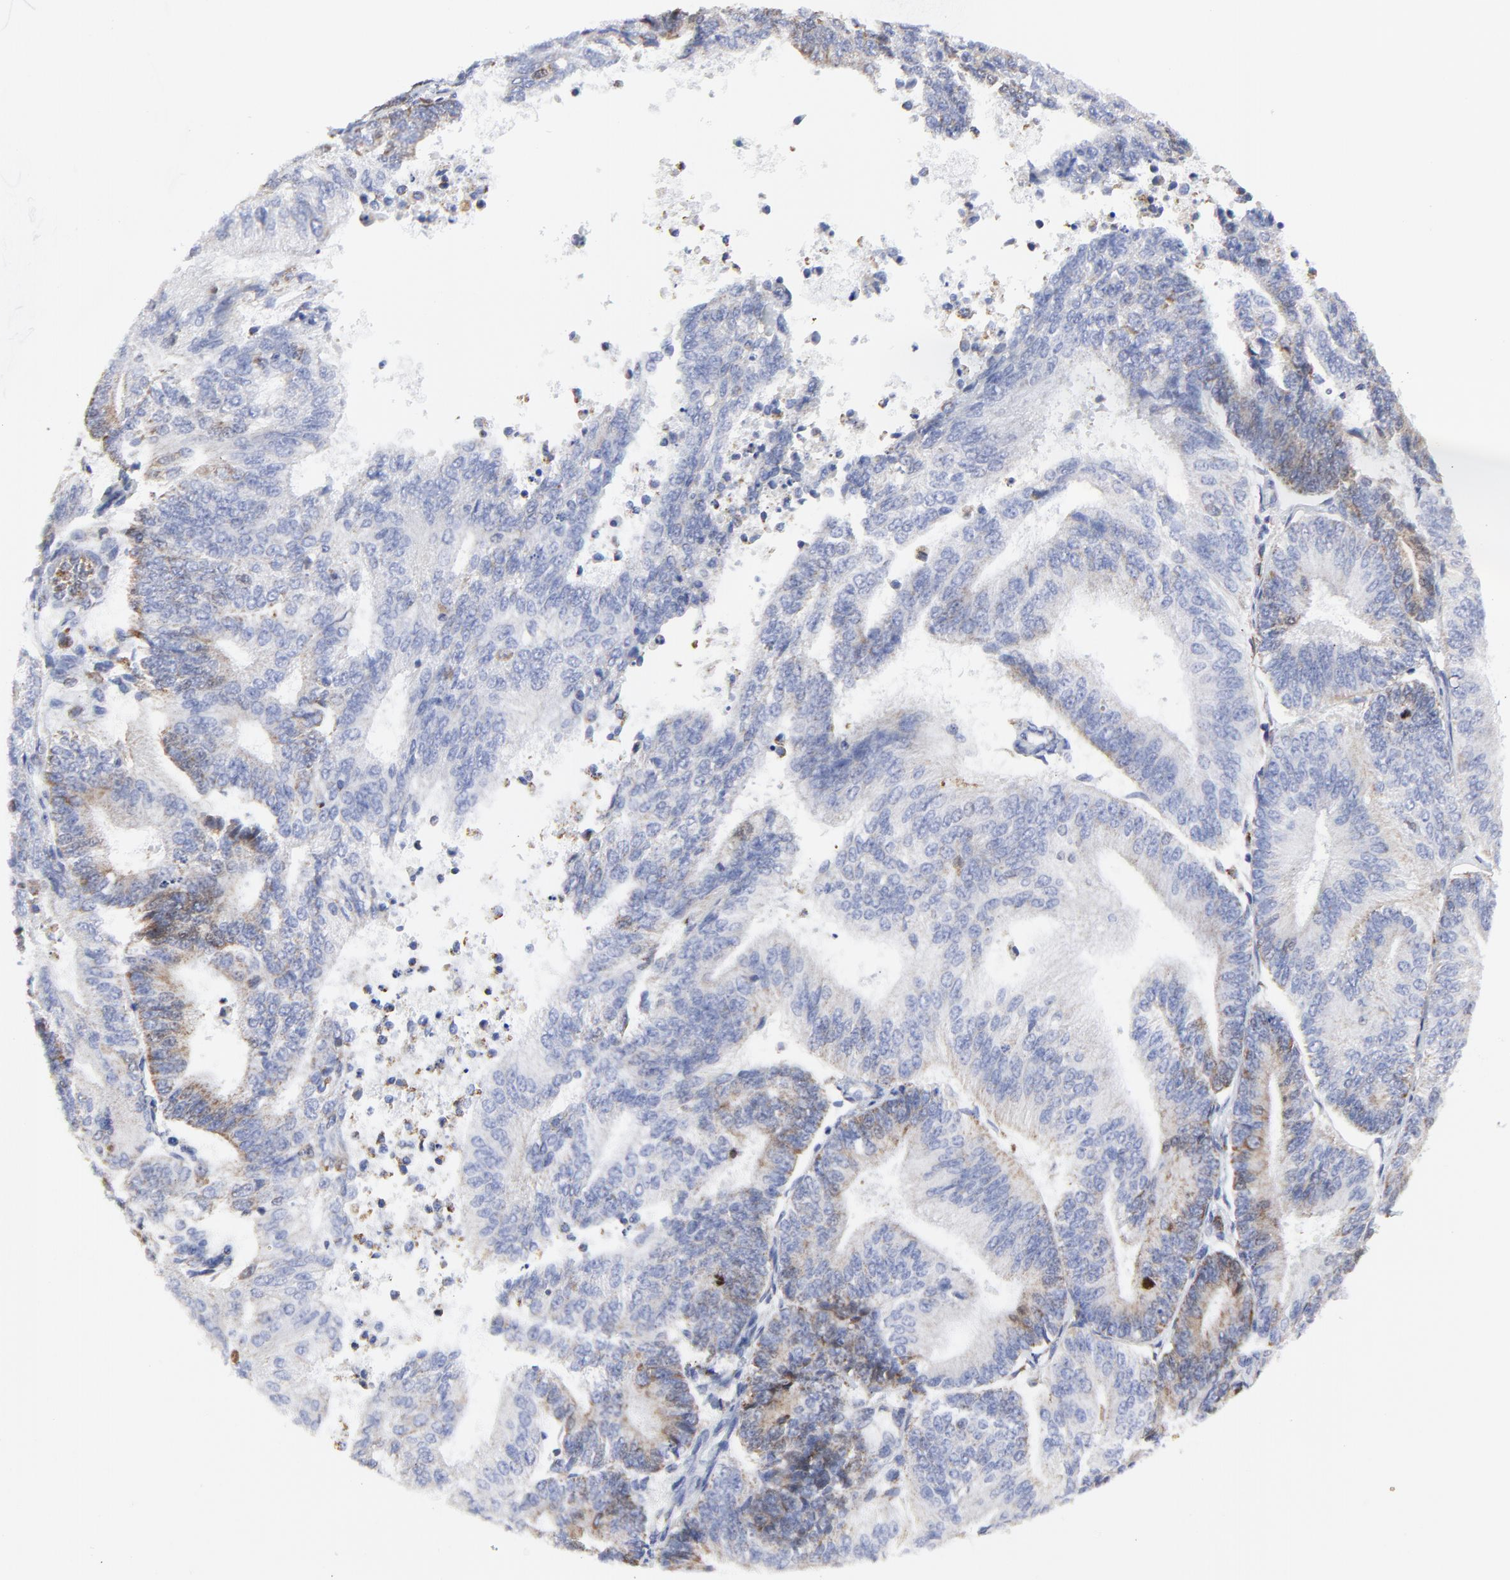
{"staining": {"intensity": "moderate", "quantity": "25%-75%", "location": "cytoplasmic/membranous"}, "tissue": "endometrial cancer", "cell_type": "Tumor cells", "image_type": "cancer", "snomed": [{"axis": "morphology", "description": "Adenocarcinoma, NOS"}, {"axis": "topography", "description": "Endometrium"}], "caption": "Immunohistochemical staining of human endometrial cancer displays moderate cytoplasmic/membranous protein positivity in approximately 25%-75% of tumor cells.", "gene": "NCAPH", "patient": {"sex": "female", "age": 55}}